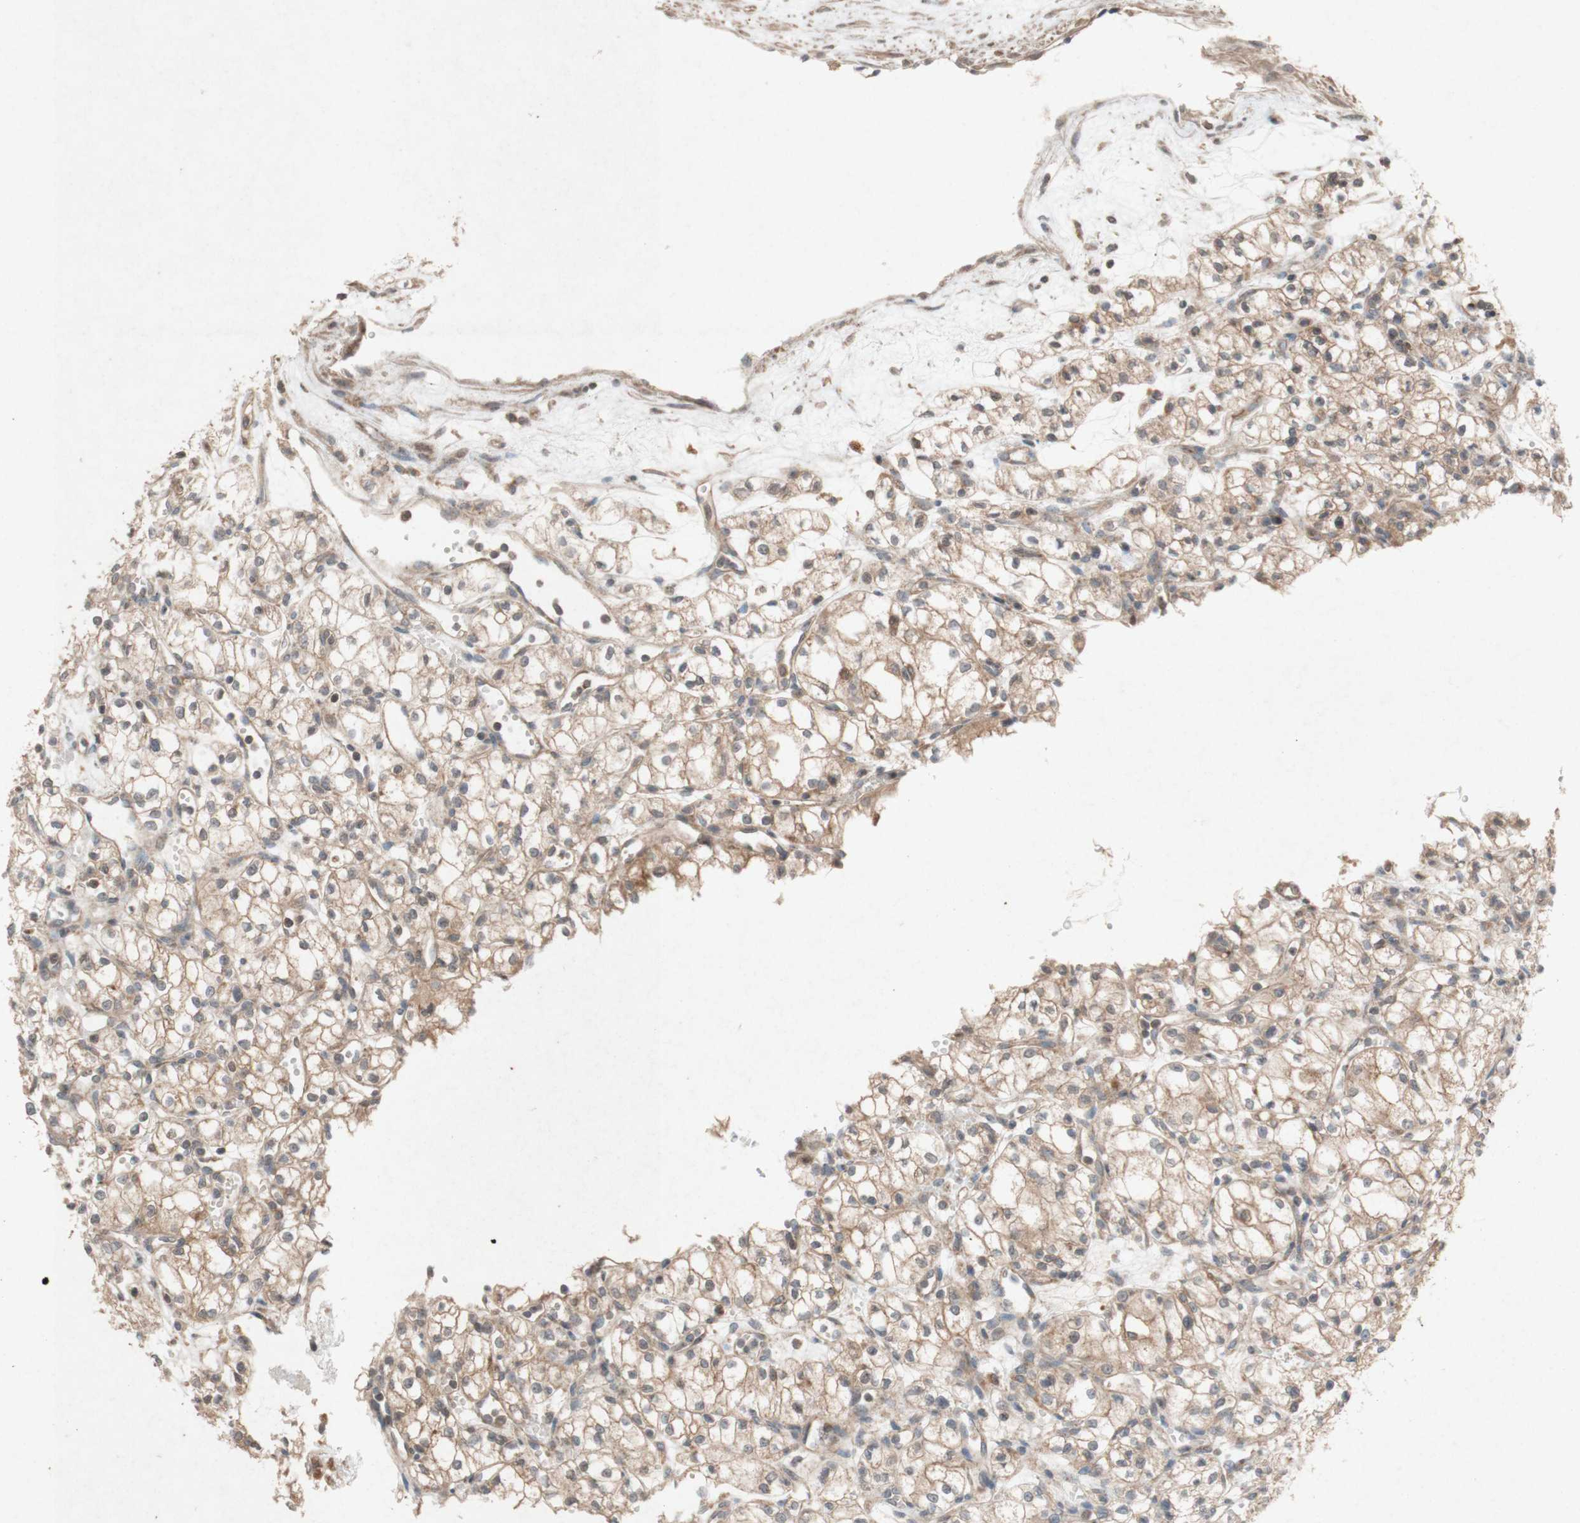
{"staining": {"intensity": "moderate", "quantity": ">75%", "location": "cytoplasmic/membranous"}, "tissue": "renal cancer", "cell_type": "Tumor cells", "image_type": "cancer", "snomed": [{"axis": "morphology", "description": "Normal tissue, NOS"}, {"axis": "morphology", "description": "Adenocarcinoma, NOS"}, {"axis": "topography", "description": "Kidney"}], "caption": "A high-resolution photomicrograph shows immunohistochemistry staining of renal cancer, which displays moderate cytoplasmic/membranous staining in about >75% of tumor cells.", "gene": "ATP6V1F", "patient": {"sex": "male", "age": 59}}